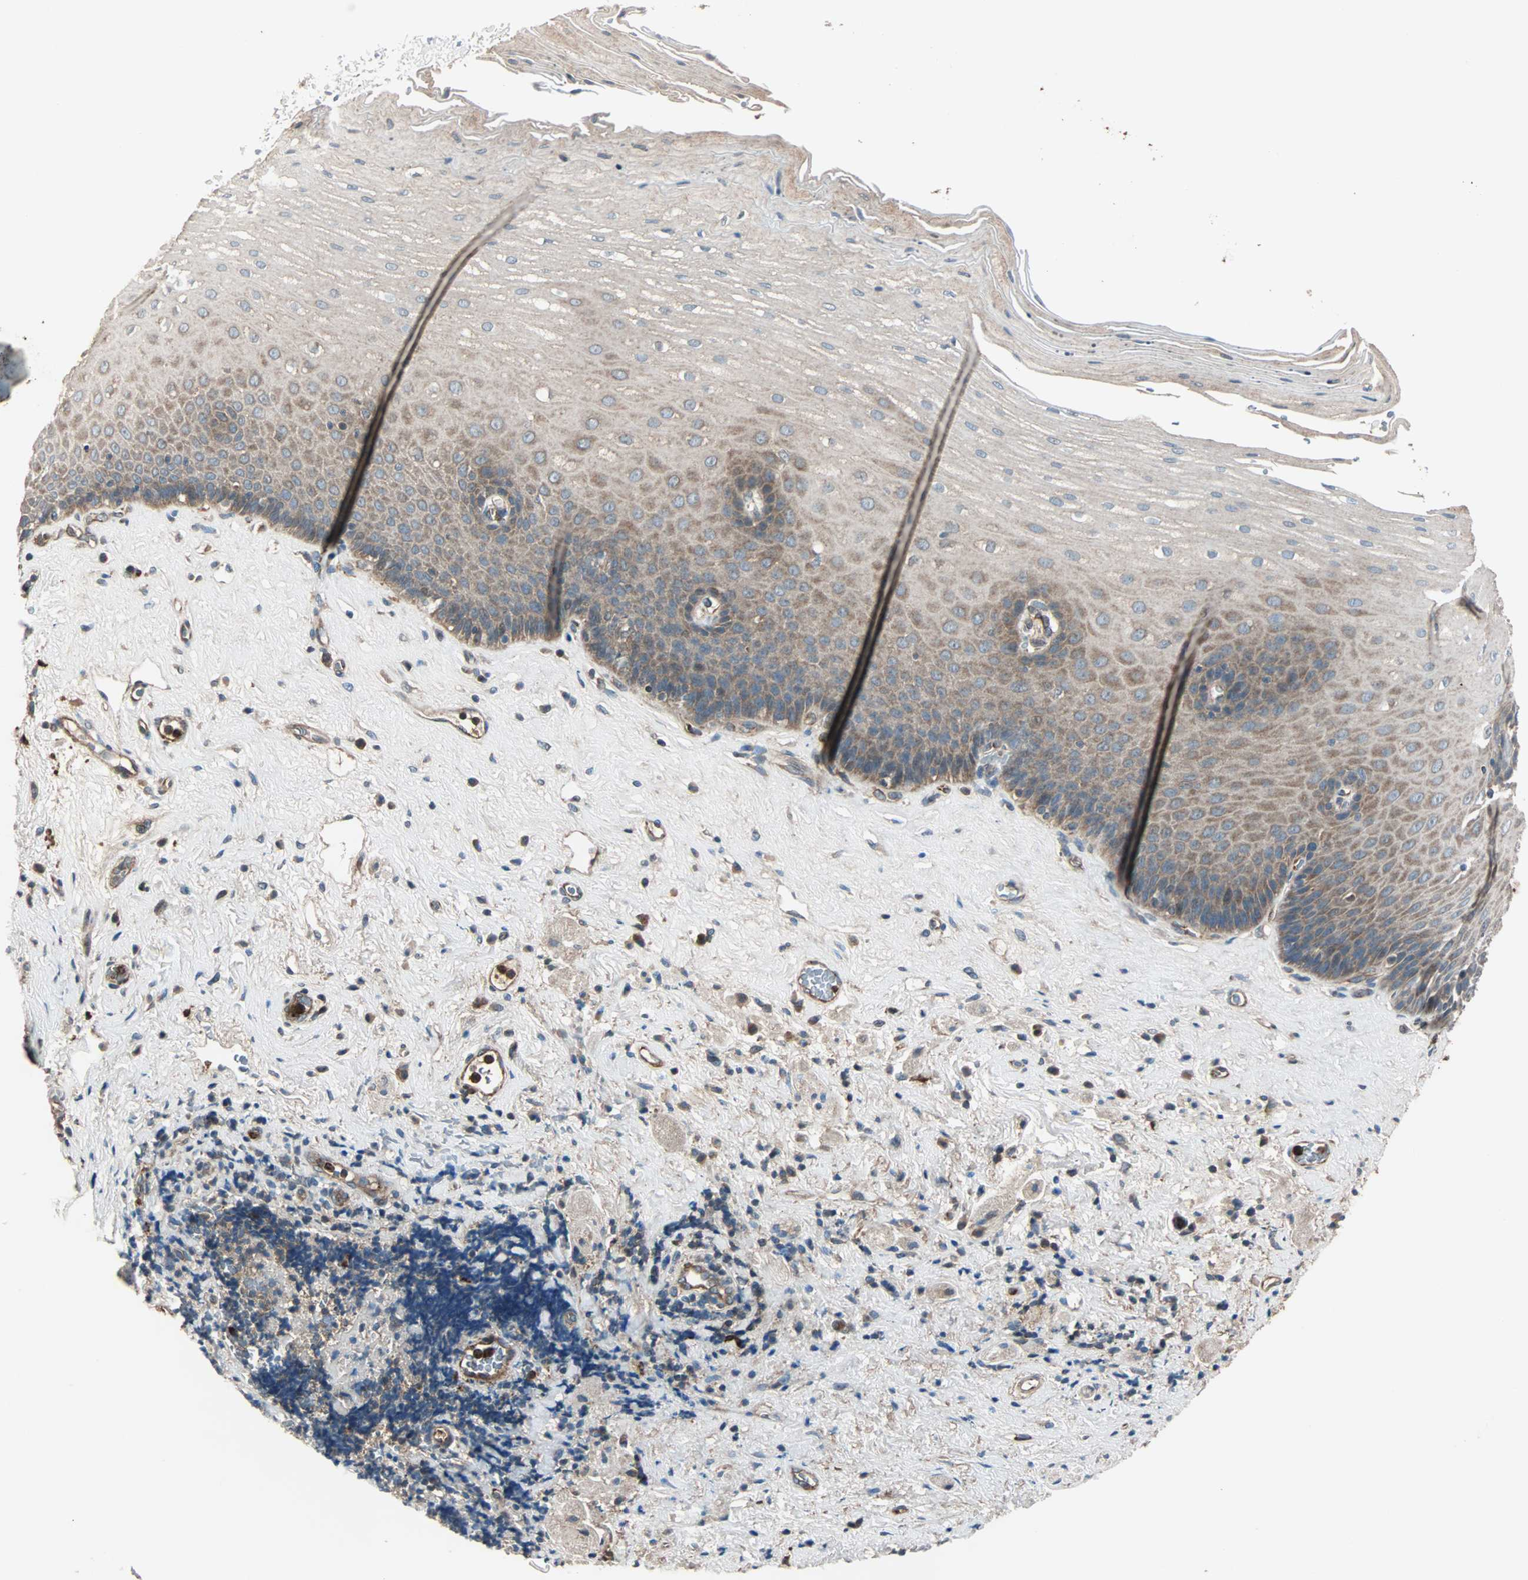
{"staining": {"intensity": "moderate", "quantity": ">75%", "location": "cytoplasmic/membranous"}, "tissue": "esophagus", "cell_type": "Squamous epithelial cells", "image_type": "normal", "snomed": [{"axis": "morphology", "description": "Normal tissue, NOS"}, {"axis": "topography", "description": "Esophagus"}], "caption": "Immunohistochemistry (IHC) image of unremarkable esophagus: human esophagus stained using immunohistochemistry demonstrates medium levels of moderate protein expression localized specifically in the cytoplasmic/membranous of squamous epithelial cells, appearing as a cytoplasmic/membranous brown color.", "gene": "GCK", "patient": {"sex": "male", "age": 62}}